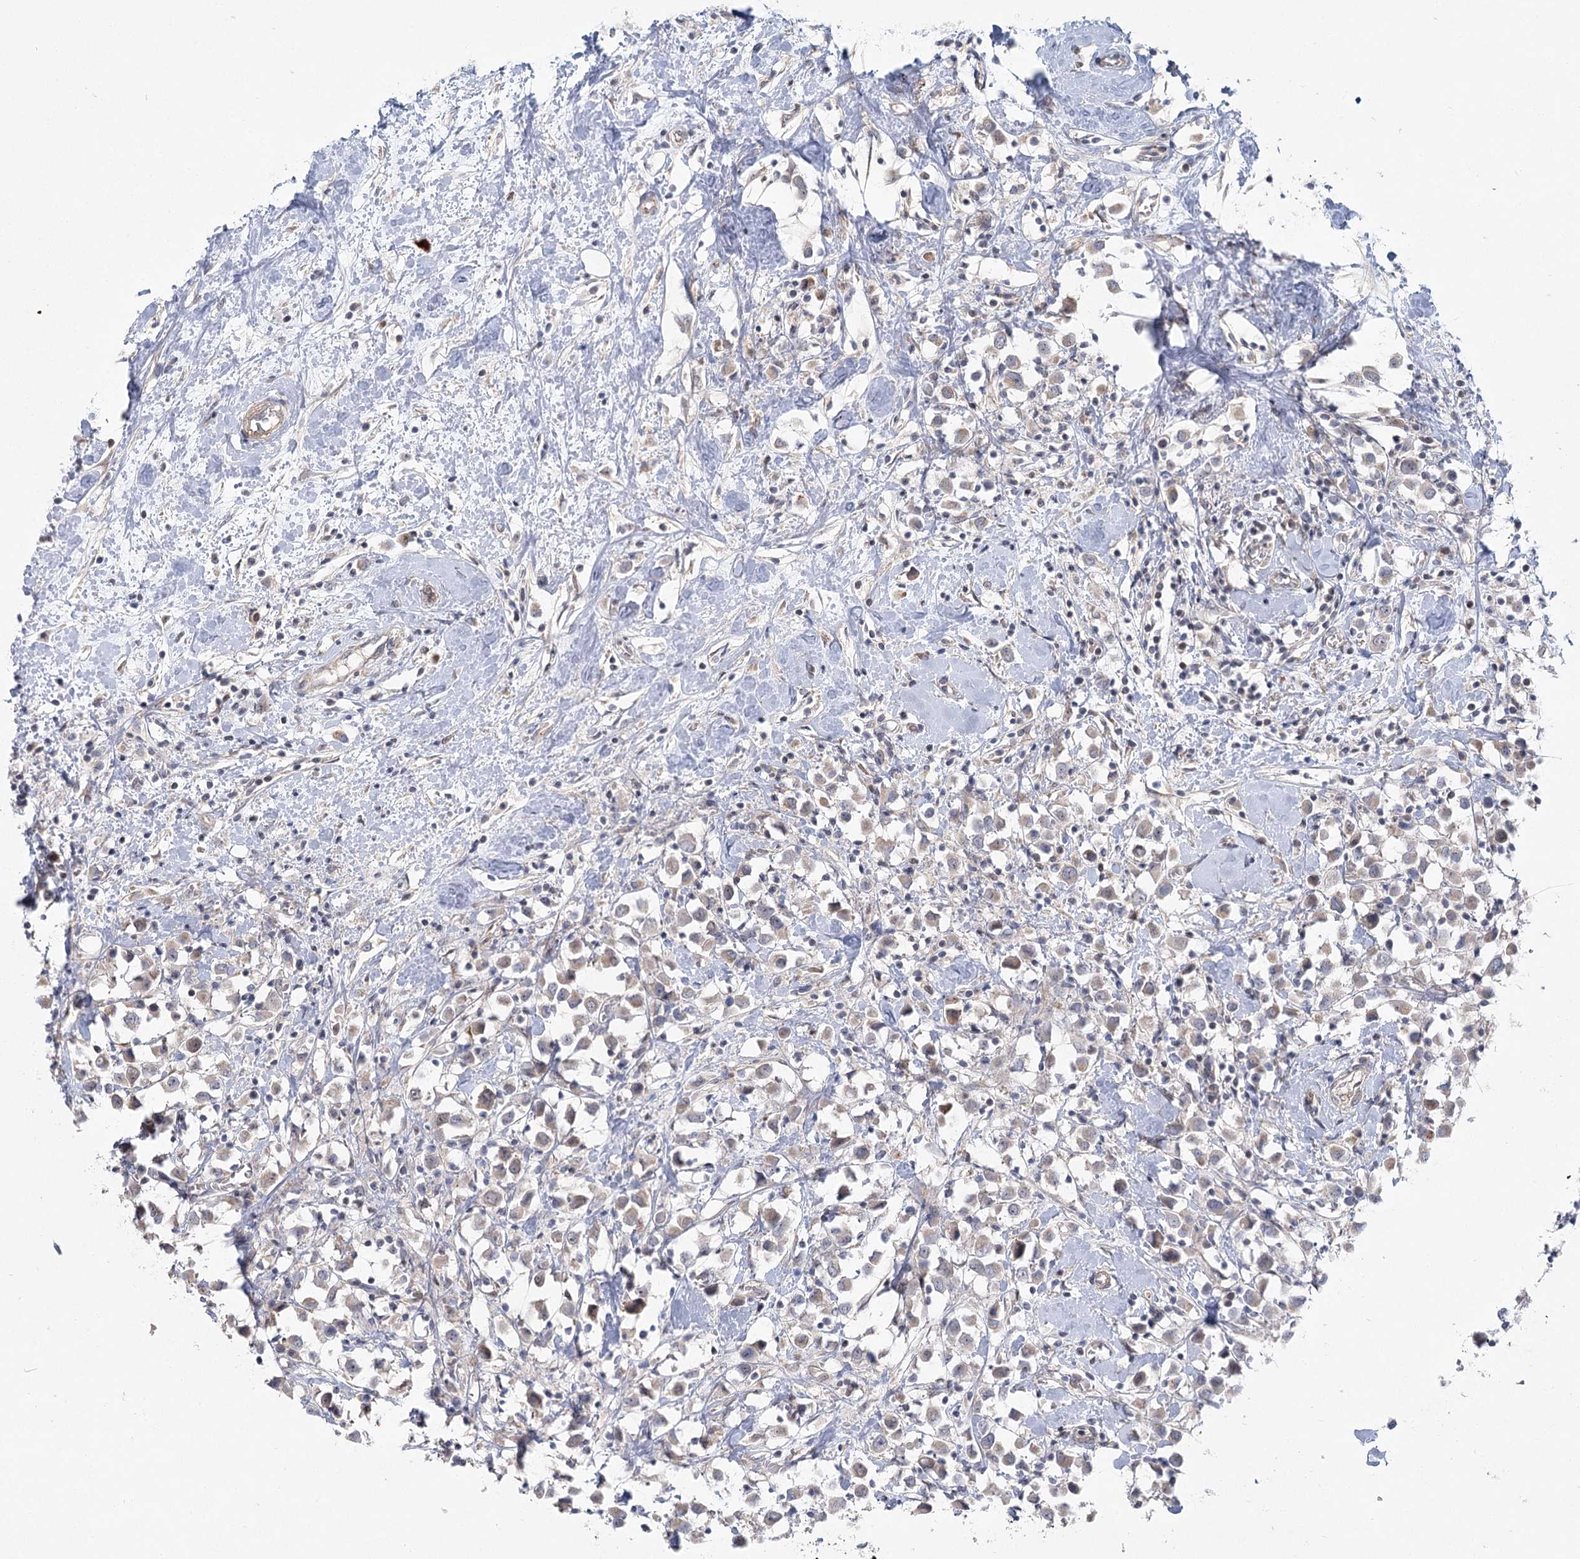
{"staining": {"intensity": "negative", "quantity": "none", "location": "none"}, "tissue": "breast cancer", "cell_type": "Tumor cells", "image_type": "cancer", "snomed": [{"axis": "morphology", "description": "Duct carcinoma"}, {"axis": "topography", "description": "Breast"}], "caption": "Tumor cells show no significant protein positivity in invasive ductal carcinoma (breast).", "gene": "SPINK13", "patient": {"sex": "female", "age": 61}}